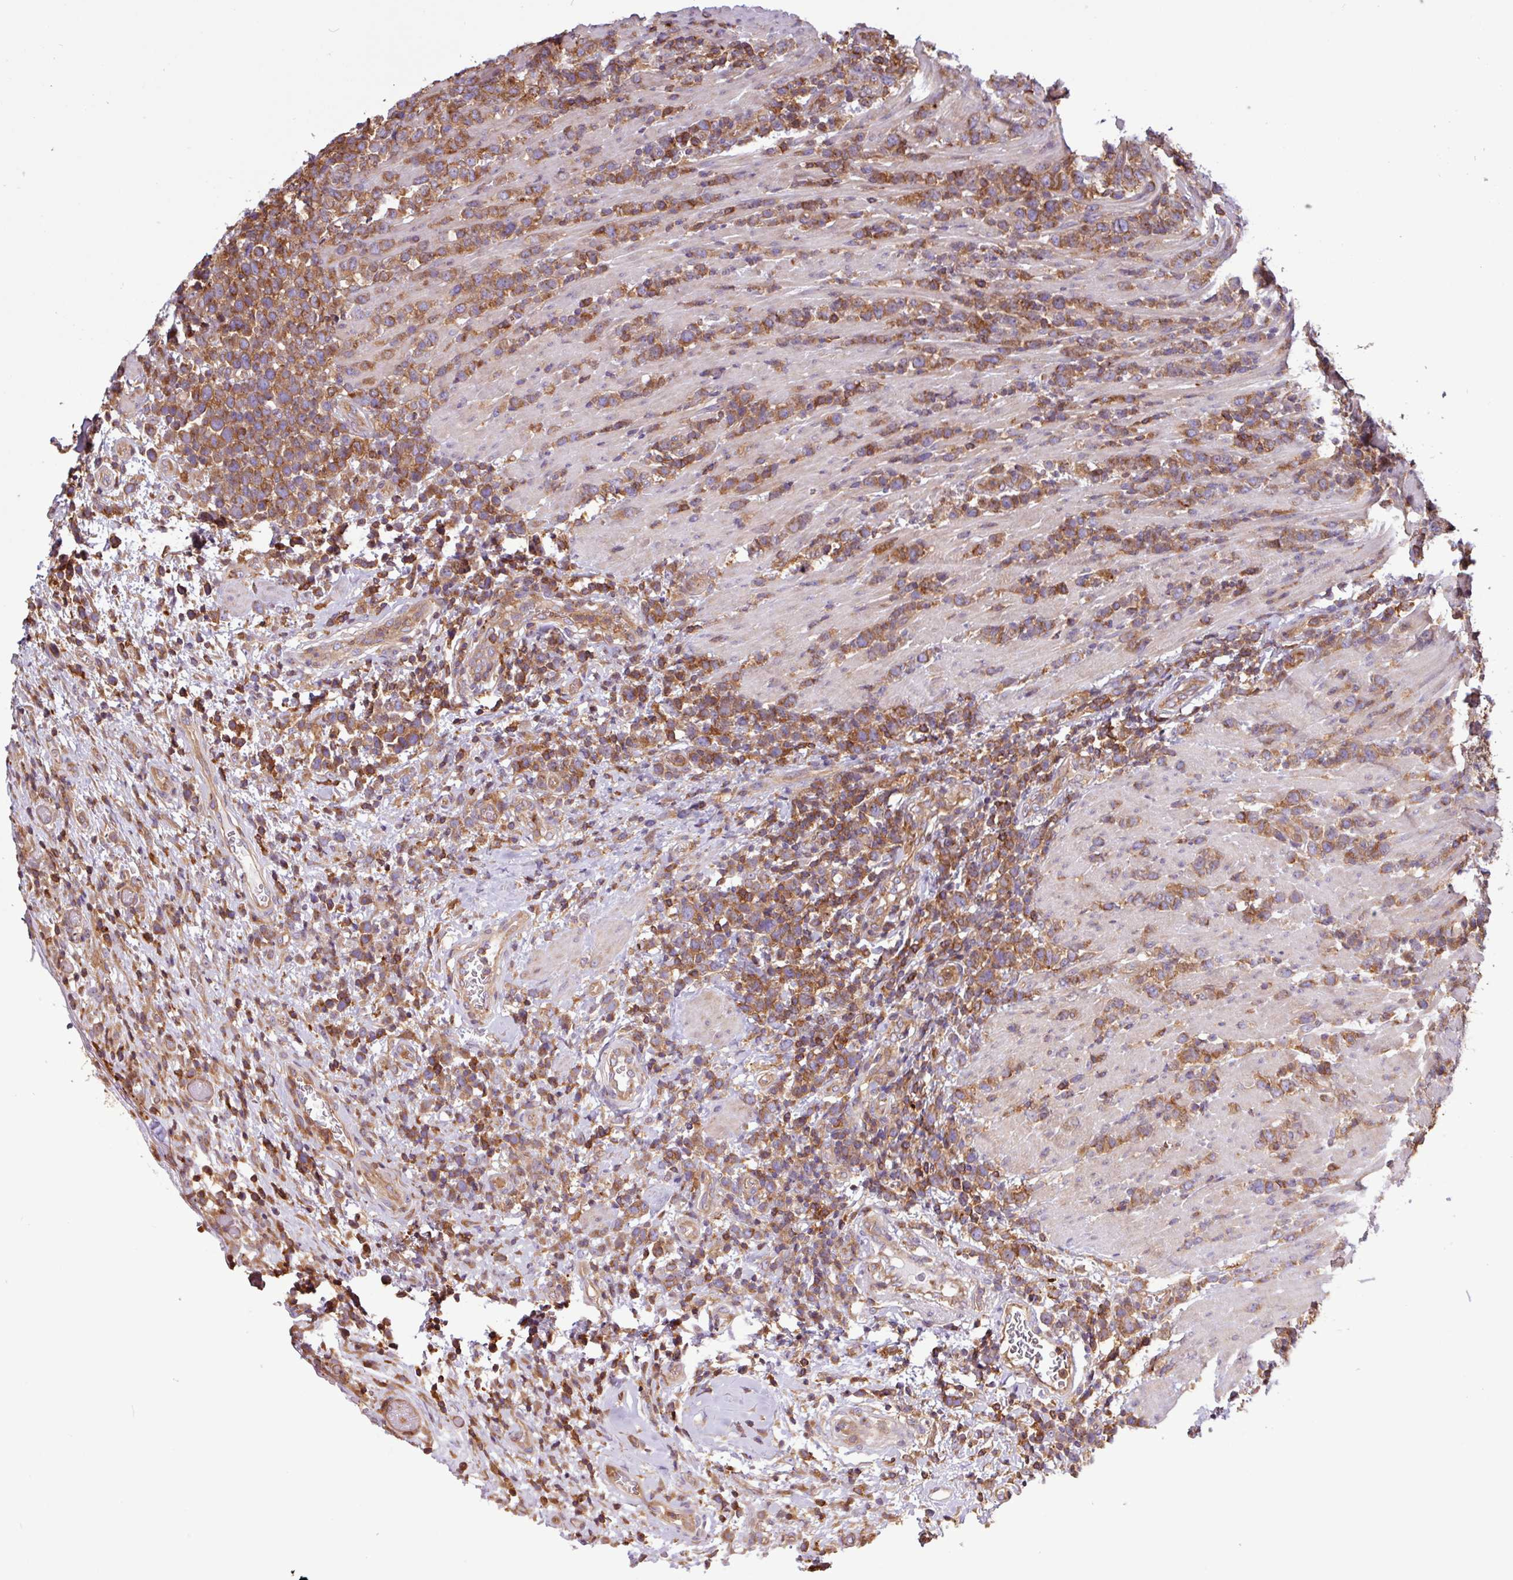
{"staining": {"intensity": "moderate", "quantity": ">75%", "location": "cytoplasmic/membranous"}, "tissue": "lymphoma", "cell_type": "Tumor cells", "image_type": "cancer", "snomed": [{"axis": "morphology", "description": "Malignant lymphoma, non-Hodgkin's type, High grade"}, {"axis": "topography", "description": "Soft tissue"}], "caption": "DAB immunohistochemical staining of malignant lymphoma, non-Hodgkin's type (high-grade) shows moderate cytoplasmic/membranous protein staining in about >75% of tumor cells.", "gene": "ACTR3", "patient": {"sex": "female", "age": 56}}